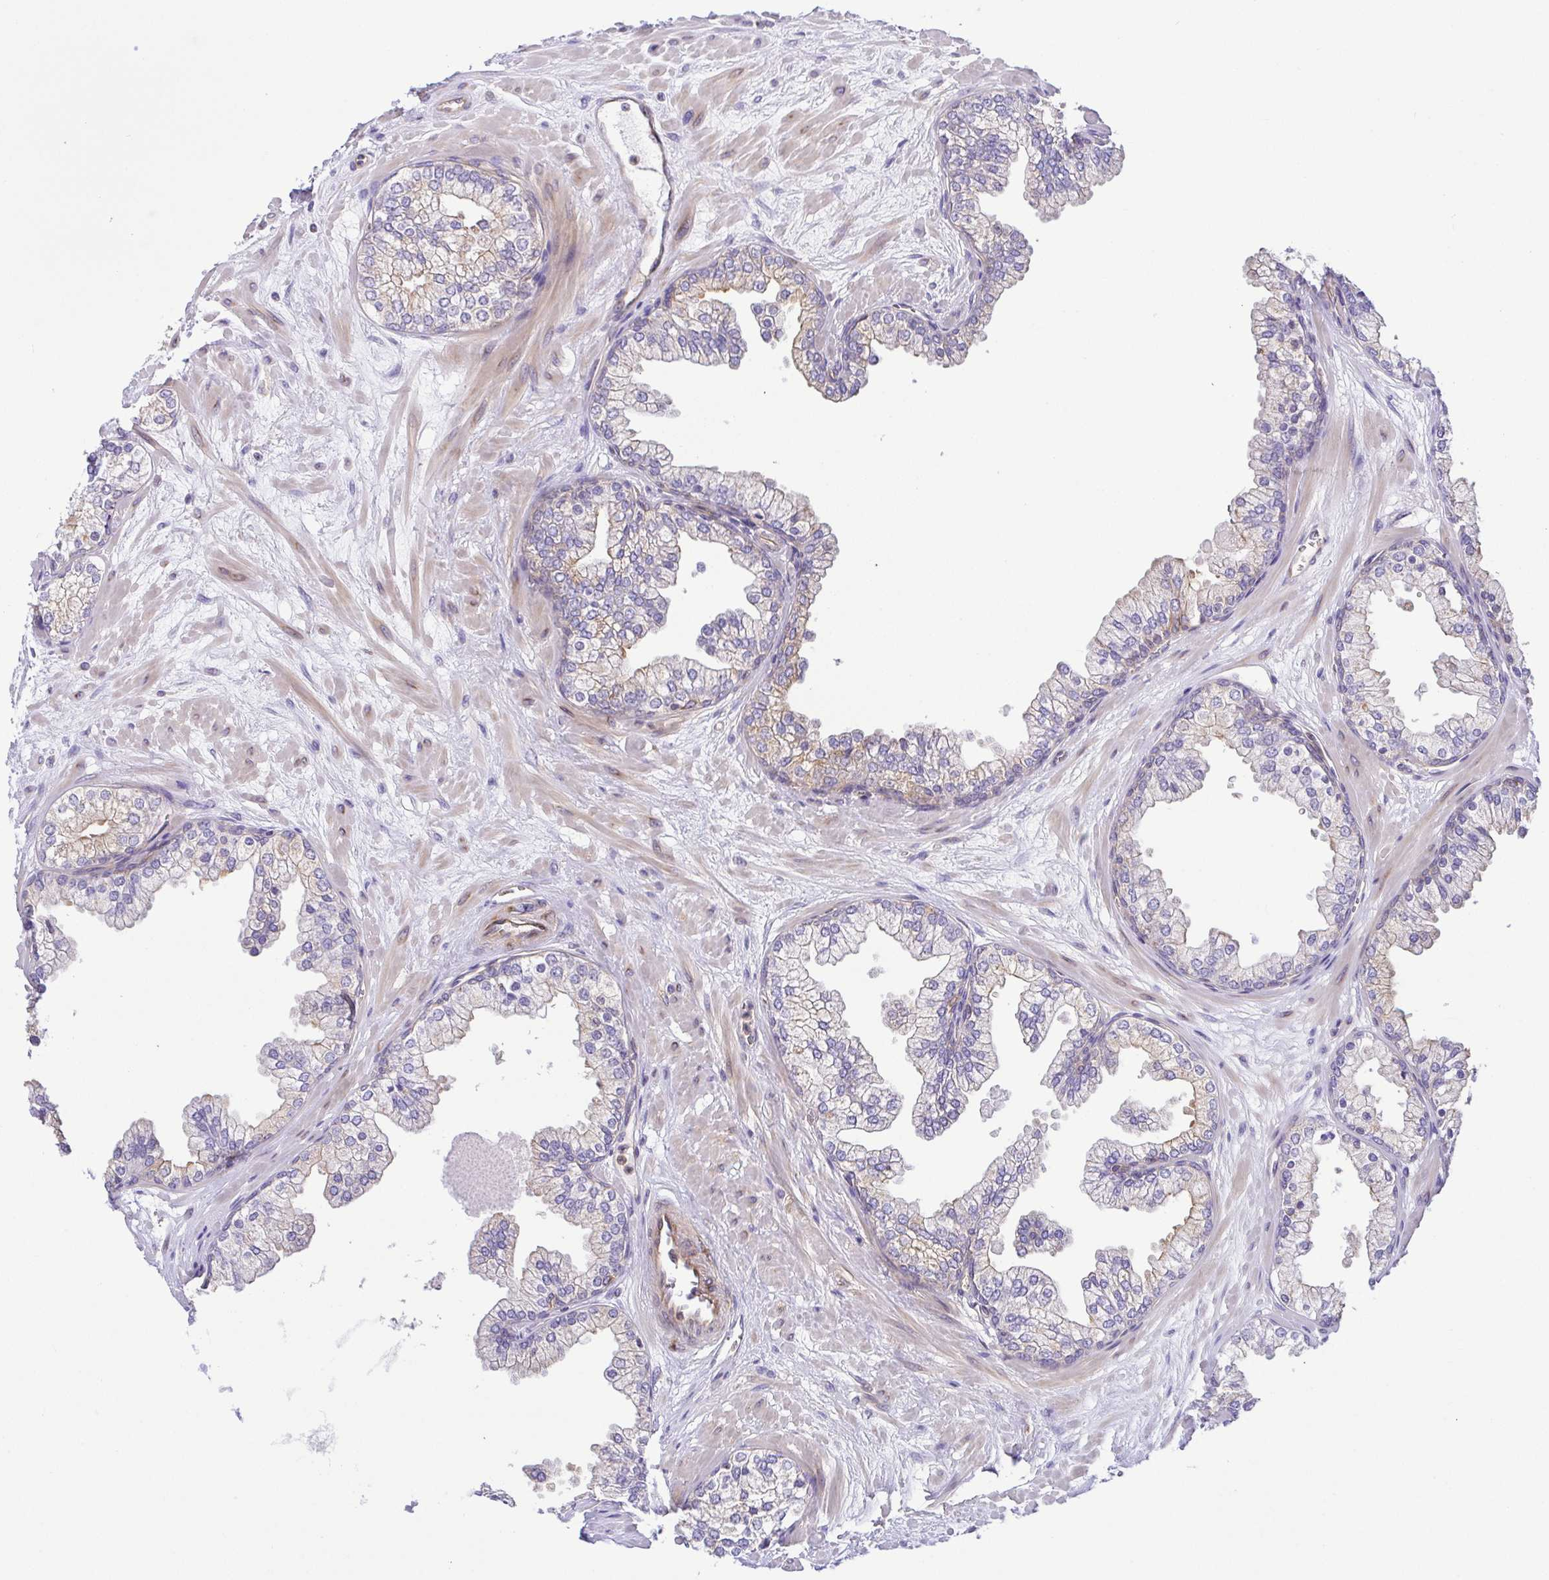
{"staining": {"intensity": "weak", "quantity": "25%-75%", "location": "cytoplasmic/membranous"}, "tissue": "prostate", "cell_type": "Glandular cells", "image_type": "normal", "snomed": [{"axis": "morphology", "description": "Normal tissue, NOS"}, {"axis": "topography", "description": "Prostate"}, {"axis": "topography", "description": "Peripheral nerve tissue"}], "caption": "Immunohistochemical staining of normal human prostate exhibits weak cytoplasmic/membranous protein staining in approximately 25%-75% of glandular cells. The staining was performed using DAB (3,3'-diaminobenzidine), with brown indicating positive protein expression. Nuclei are stained blue with hematoxylin.", "gene": "KIF5B", "patient": {"sex": "male", "age": 61}}